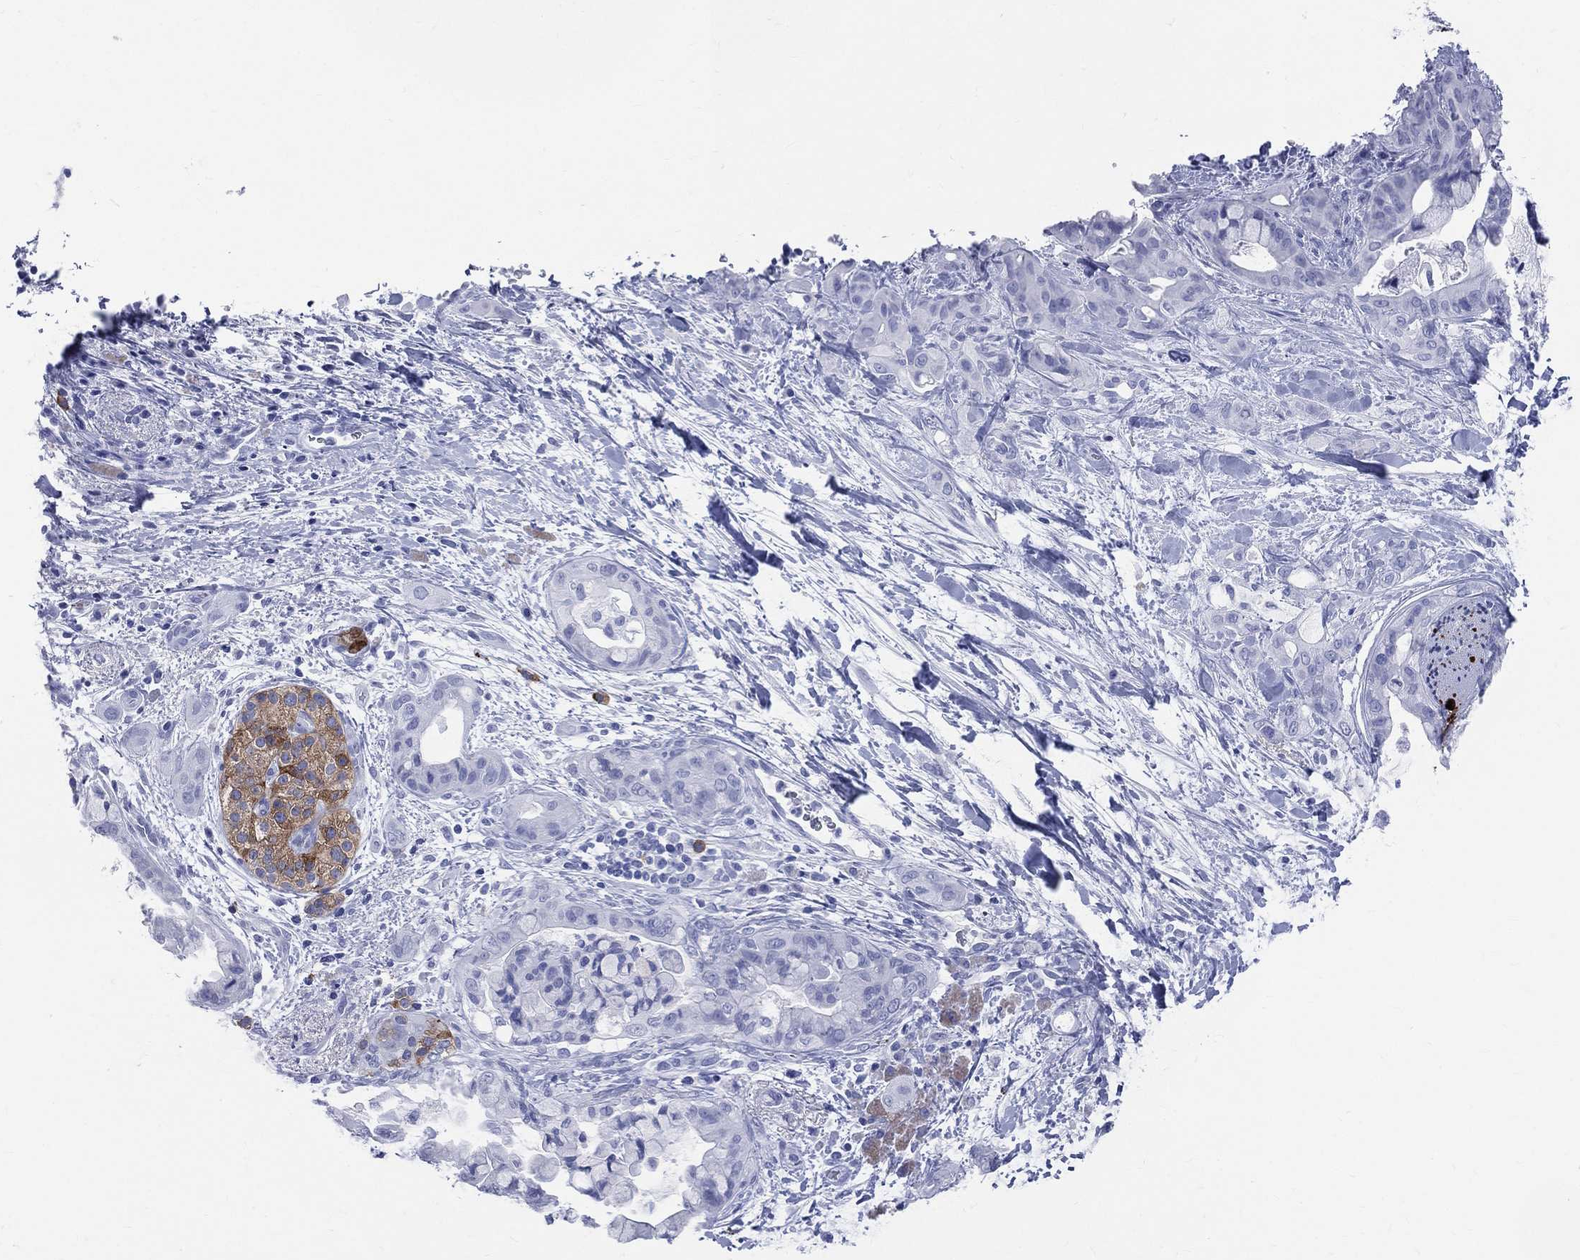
{"staining": {"intensity": "negative", "quantity": "none", "location": "none"}, "tissue": "pancreatic cancer", "cell_type": "Tumor cells", "image_type": "cancer", "snomed": [{"axis": "morphology", "description": "Adenocarcinoma, NOS"}, {"axis": "topography", "description": "Pancreas"}], "caption": "DAB (3,3'-diaminobenzidine) immunohistochemical staining of human adenocarcinoma (pancreatic) displays no significant positivity in tumor cells. (DAB (3,3'-diaminobenzidine) IHC with hematoxylin counter stain).", "gene": "SYP", "patient": {"sex": "male", "age": 71}}